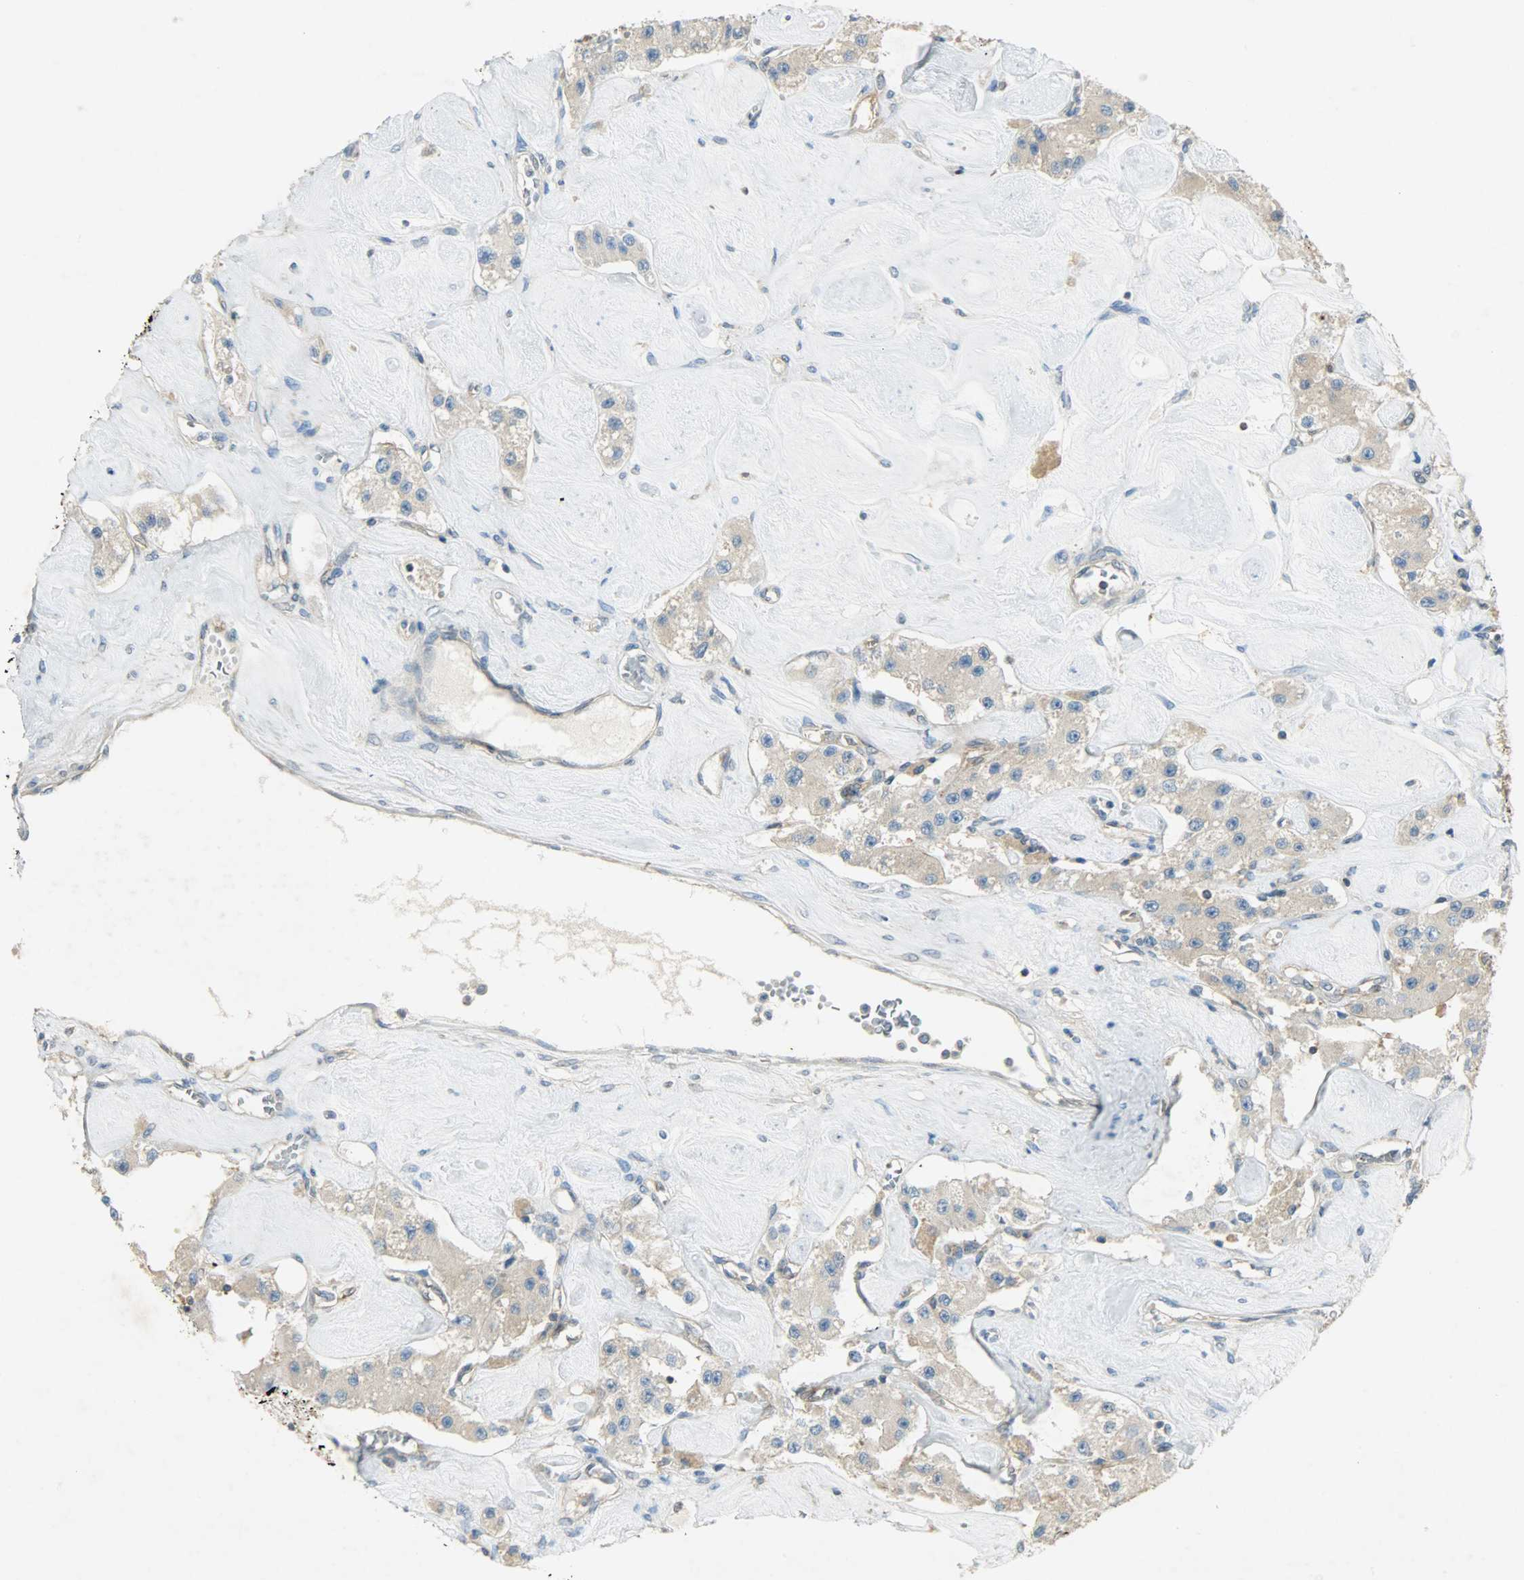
{"staining": {"intensity": "weak", "quantity": "25%-75%", "location": "cytoplasmic/membranous"}, "tissue": "carcinoid", "cell_type": "Tumor cells", "image_type": "cancer", "snomed": [{"axis": "morphology", "description": "Carcinoid, malignant, NOS"}, {"axis": "topography", "description": "Pancreas"}], "caption": "A brown stain shows weak cytoplasmic/membranous staining of a protein in human carcinoid (malignant) tumor cells.", "gene": "TSC22D2", "patient": {"sex": "male", "age": 41}}